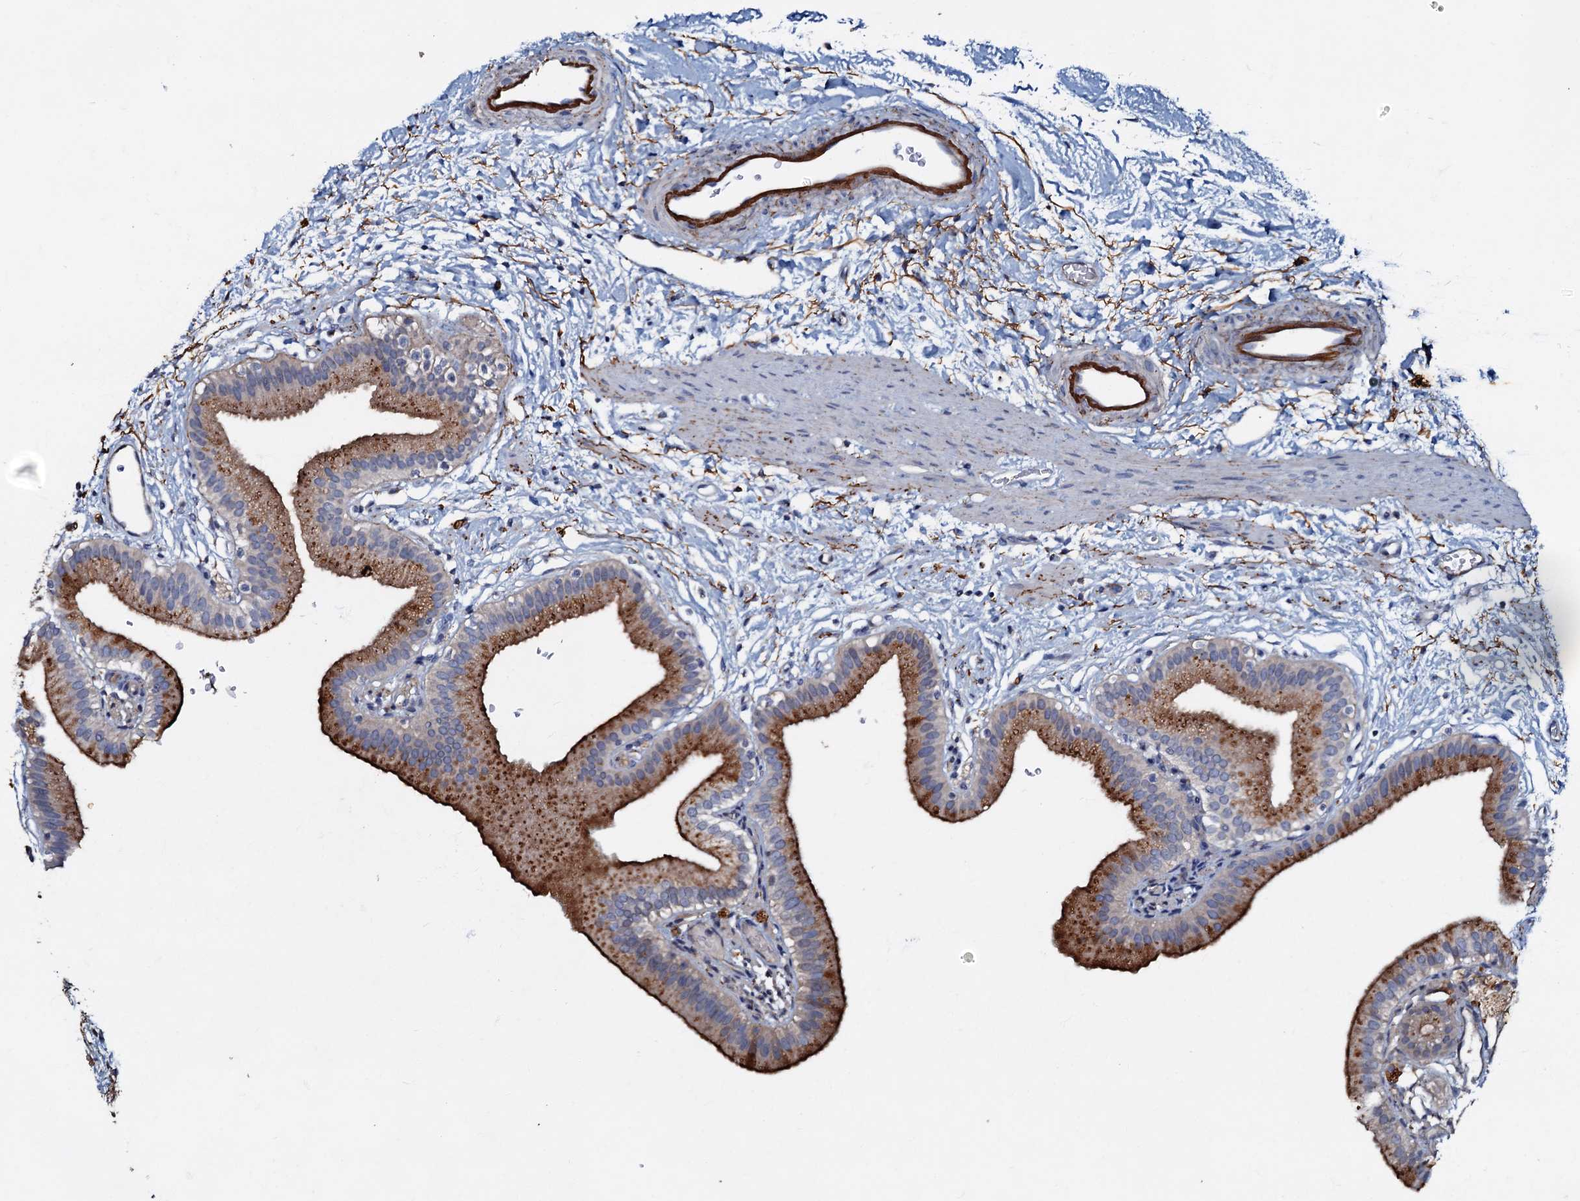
{"staining": {"intensity": "strong", "quantity": ">75%", "location": "cytoplasmic/membranous"}, "tissue": "gallbladder", "cell_type": "Glandular cells", "image_type": "normal", "snomed": [{"axis": "morphology", "description": "Normal tissue, NOS"}, {"axis": "topography", "description": "Gallbladder"}], "caption": "The photomicrograph reveals immunohistochemical staining of normal gallbladder. There is strong cytoplasmic/membranous expression is present in approximately >75% of glandular cells.", "gene": "MANSC4", "patient": {"sex": "male", "age": 55}}